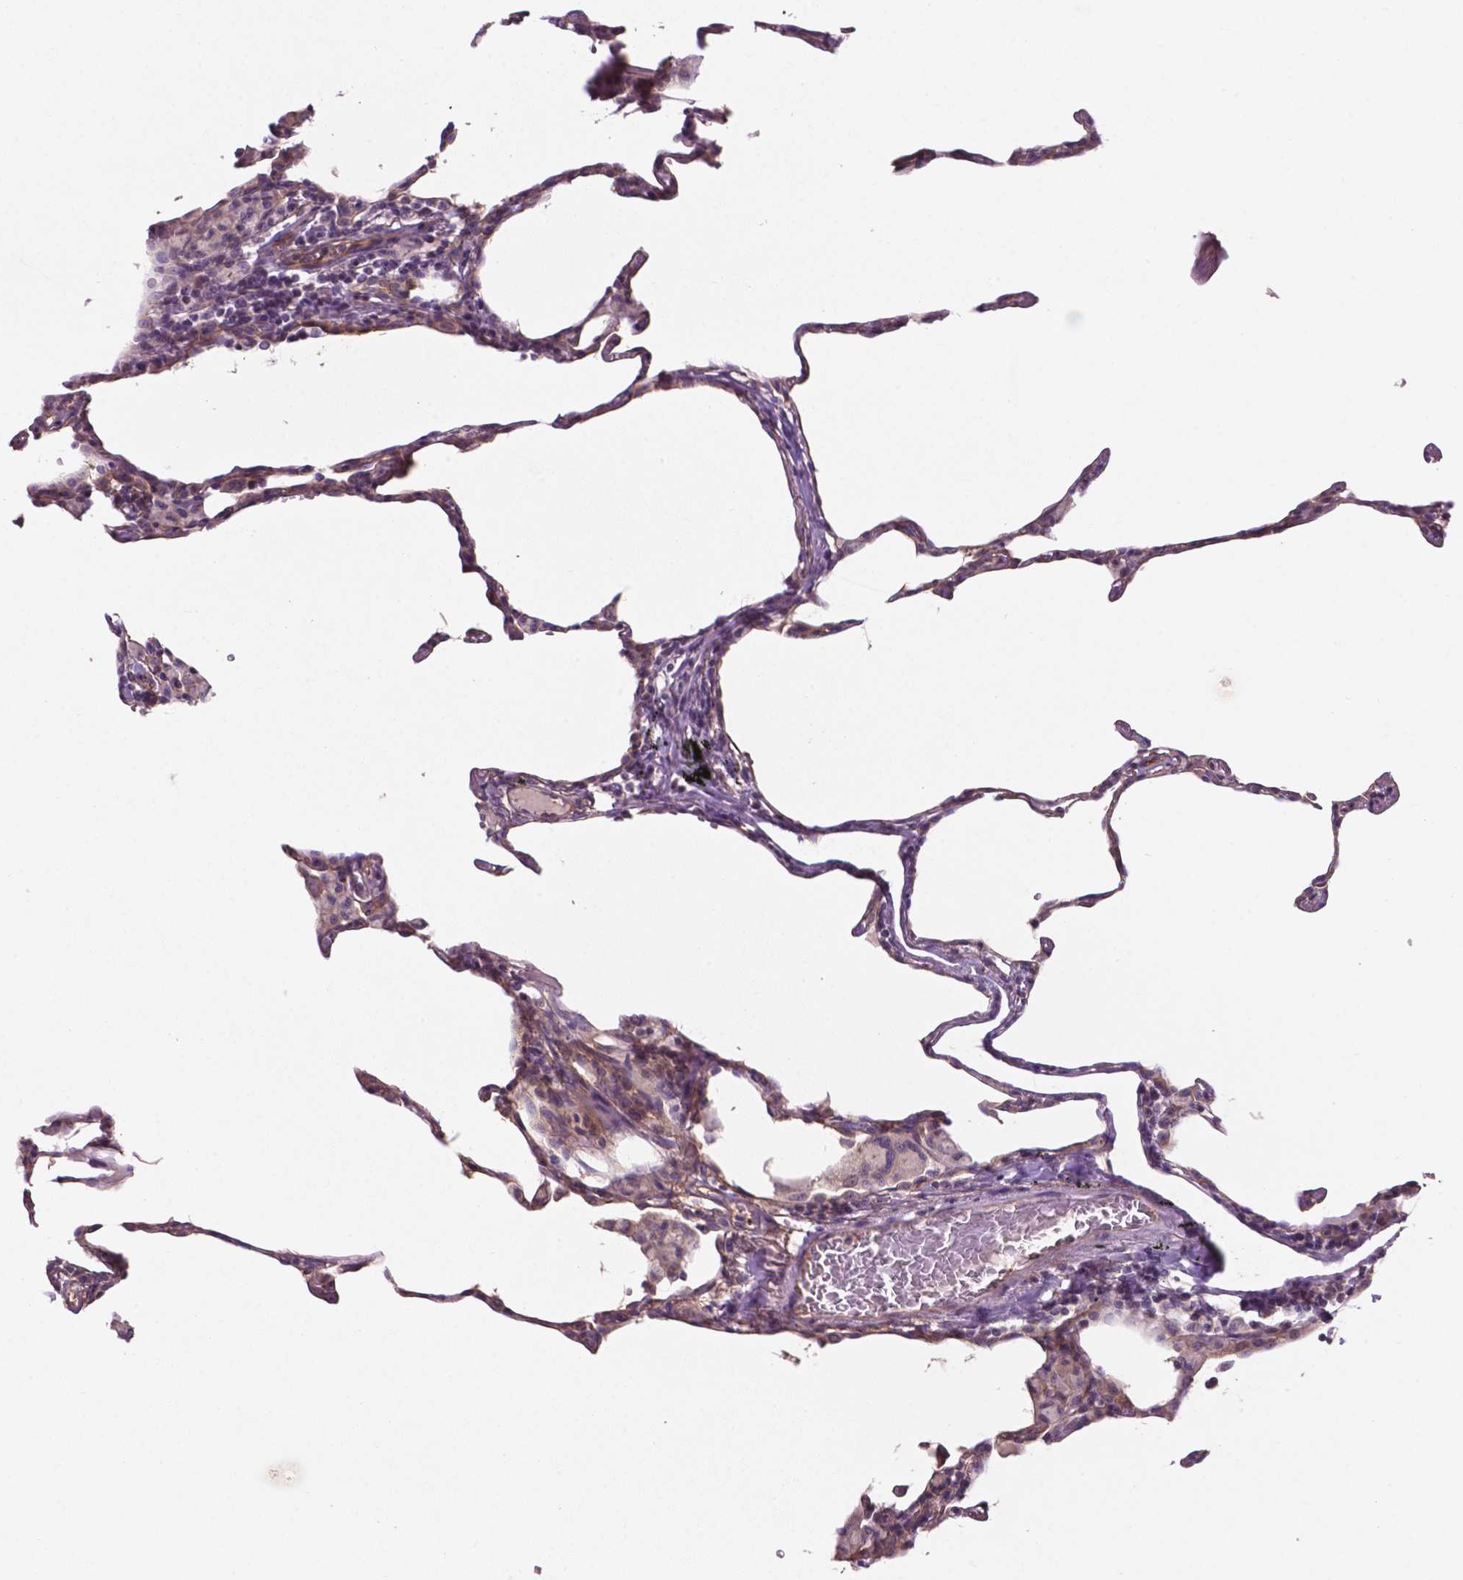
{"staining": {"intensity": "negative", "quantity": "none", "location": "none"}, "tissue": "lung", "cell_type": "Alveolar cells", "image_type": "normal", "snomed": [{"axis": "morphology", "description": "Normal tissue, NOS"}, {"axis": "topography", "description": "Lung"}], "caption": "Lung stained for a protein using immunohistochemistry (IHC) exhibits no positivity alveolar cells.", "gene": "ARL5C", "patient": {"sex": "female", "age": 57}}